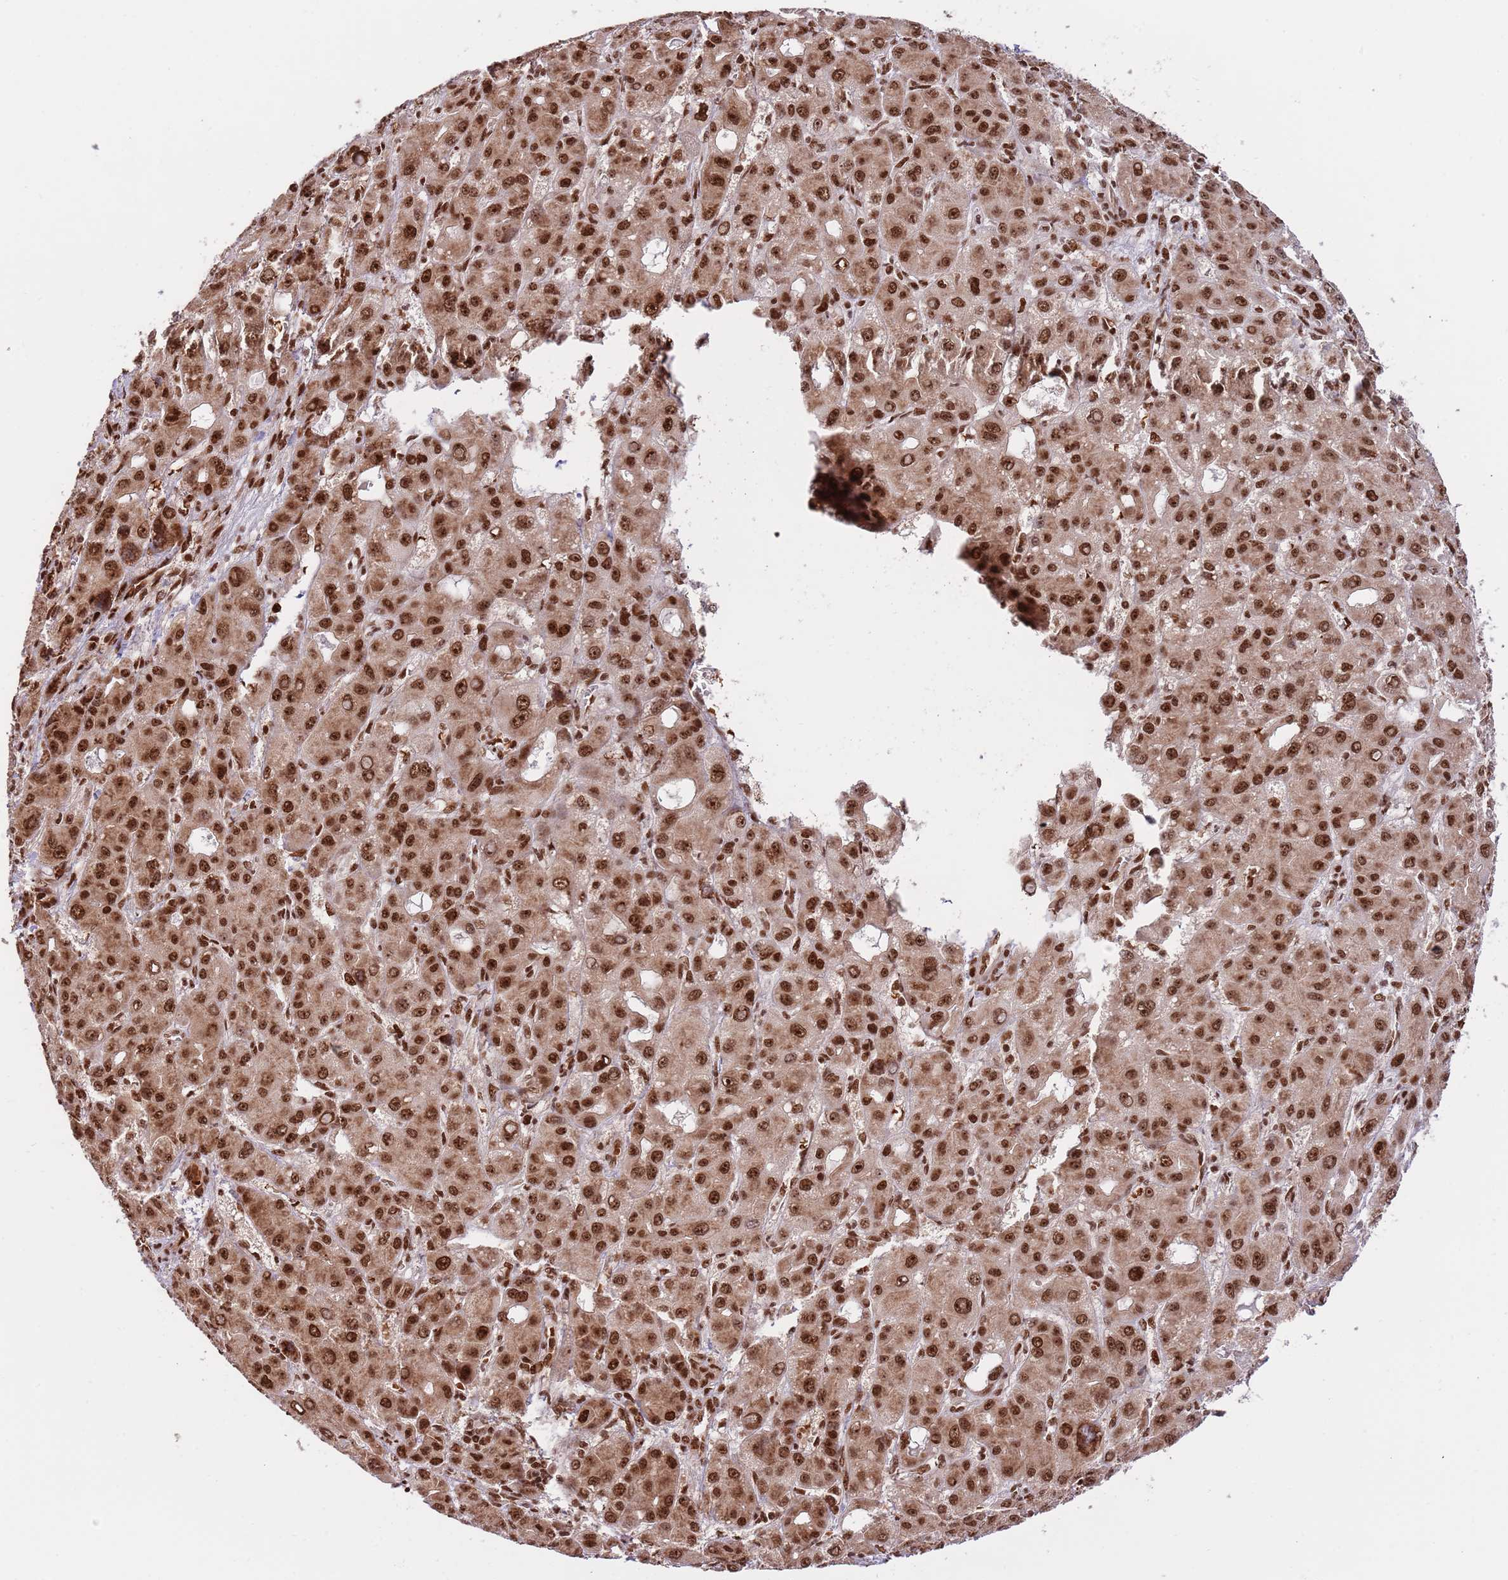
{"staining": {"intensity": "moderate", "quantity": ">75%", "location": "cytoplasmic/membranous,nuclear"}, "tissue": "liver cancer", "cell_type": "Tumor cells", "image_type": "cancer", "snomed": [{"axis": "morphology", "description": "Carcinoma, Hepatocellular, NOS"}, {"axis": "topography", "description": "Liver"}], "caption": "Liver cancer (hepatocellular carcinoma) stained for a protein demonstrates moderate cytoplasmic/membranous and nuclear positivity in tumor cells.", "gene": "RIF1", "patient": {"sex": "male", "age": 55}}